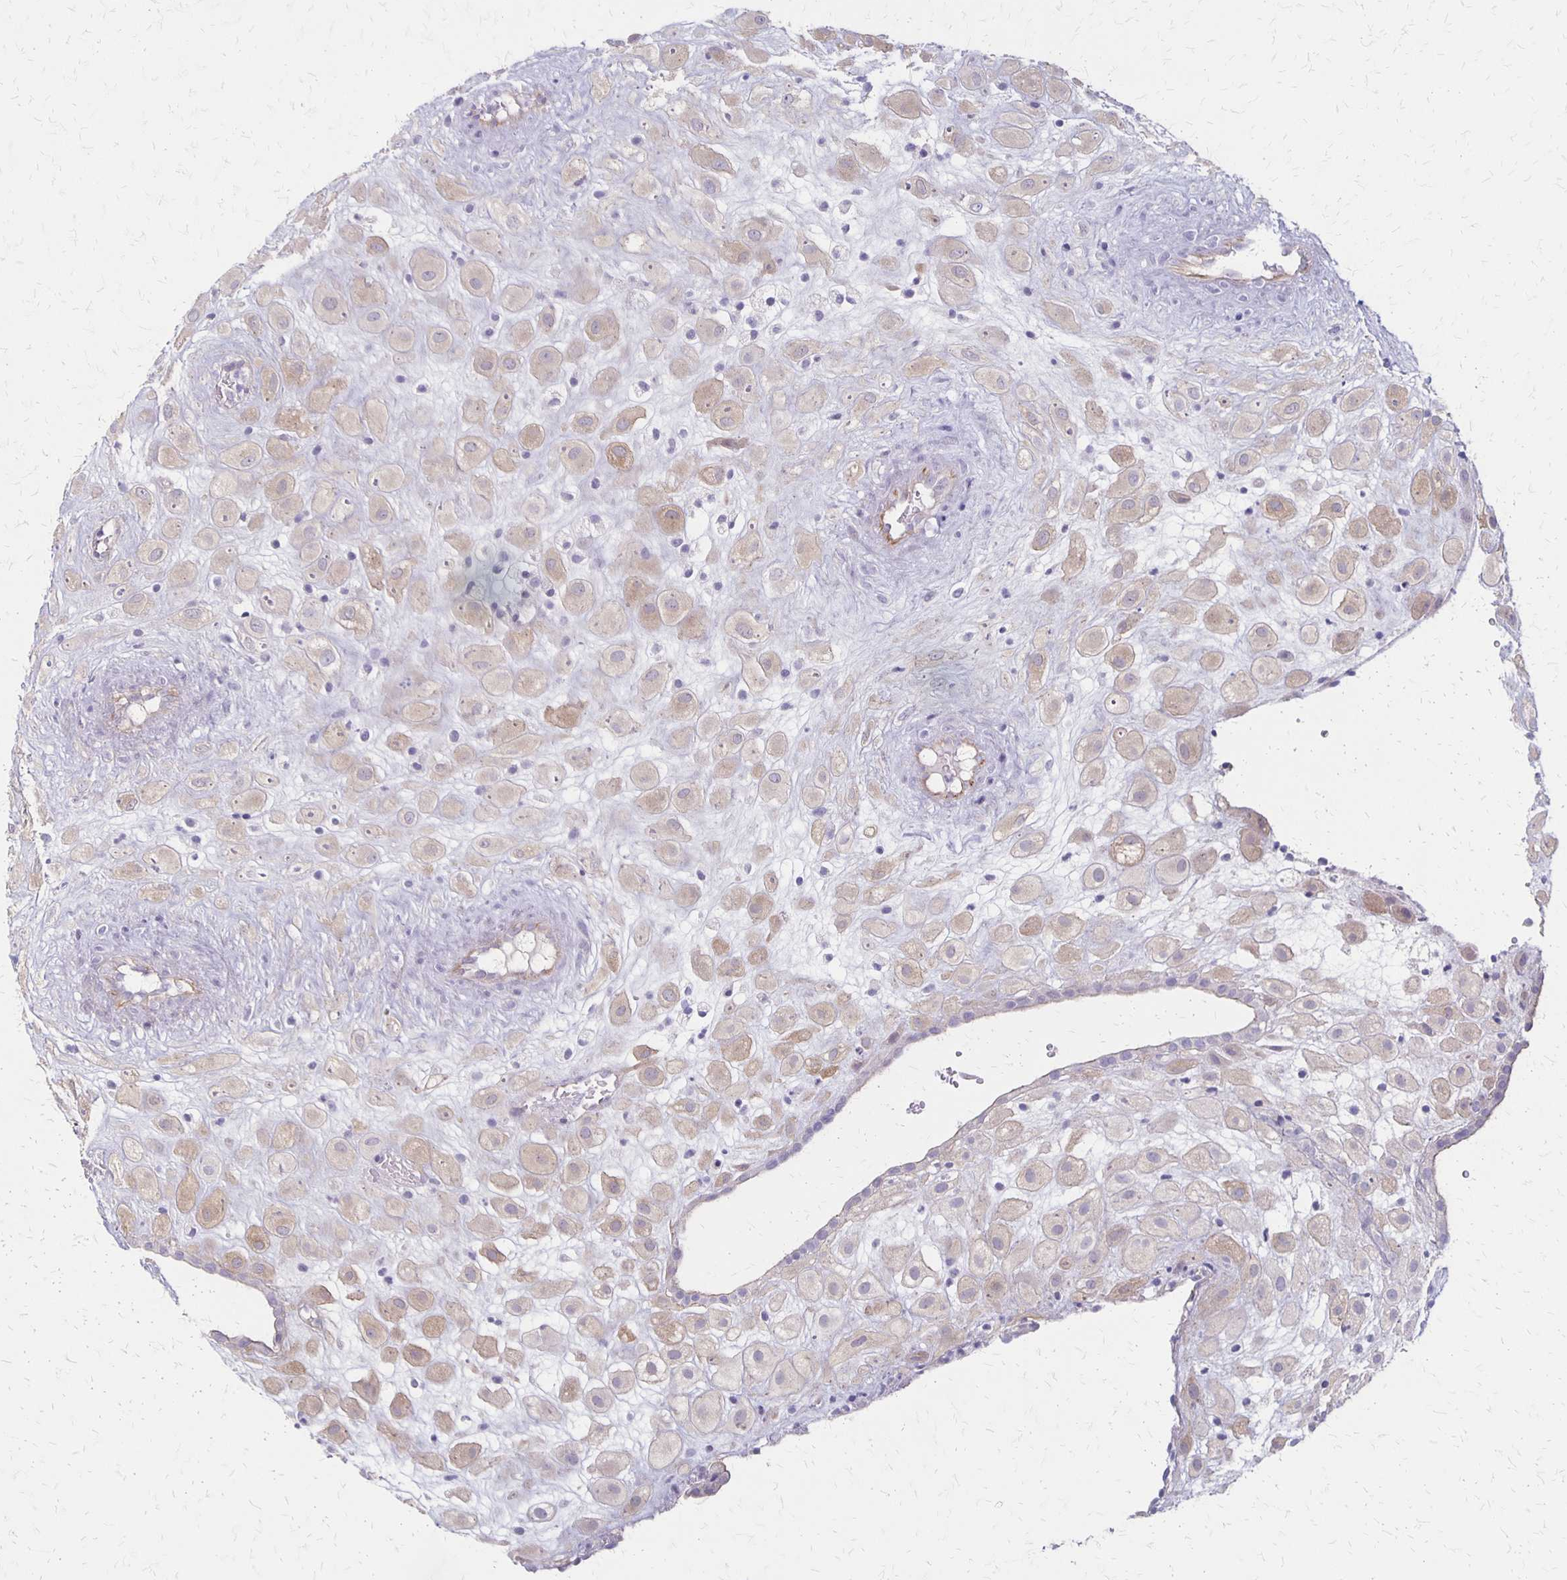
{"staining": {"intensity": "weak", "quantity": "<25%", "location": "cytoplasmic/membranous"}, "tissue": "placenta", "cell_type": "Decidual cells", "image_type": "normal", "snomed": [{"axis": "morphology", "description": "Normal tissue, NOS"}, {"axis": "topography", "description": "Placenta"}], "caption": "Immunohistochemistry (IHC) of normal placenta demonstrates no positivity in decidual cells.", "gene": "HOMER1", "patient": {"sex": "female", "age": 24}}